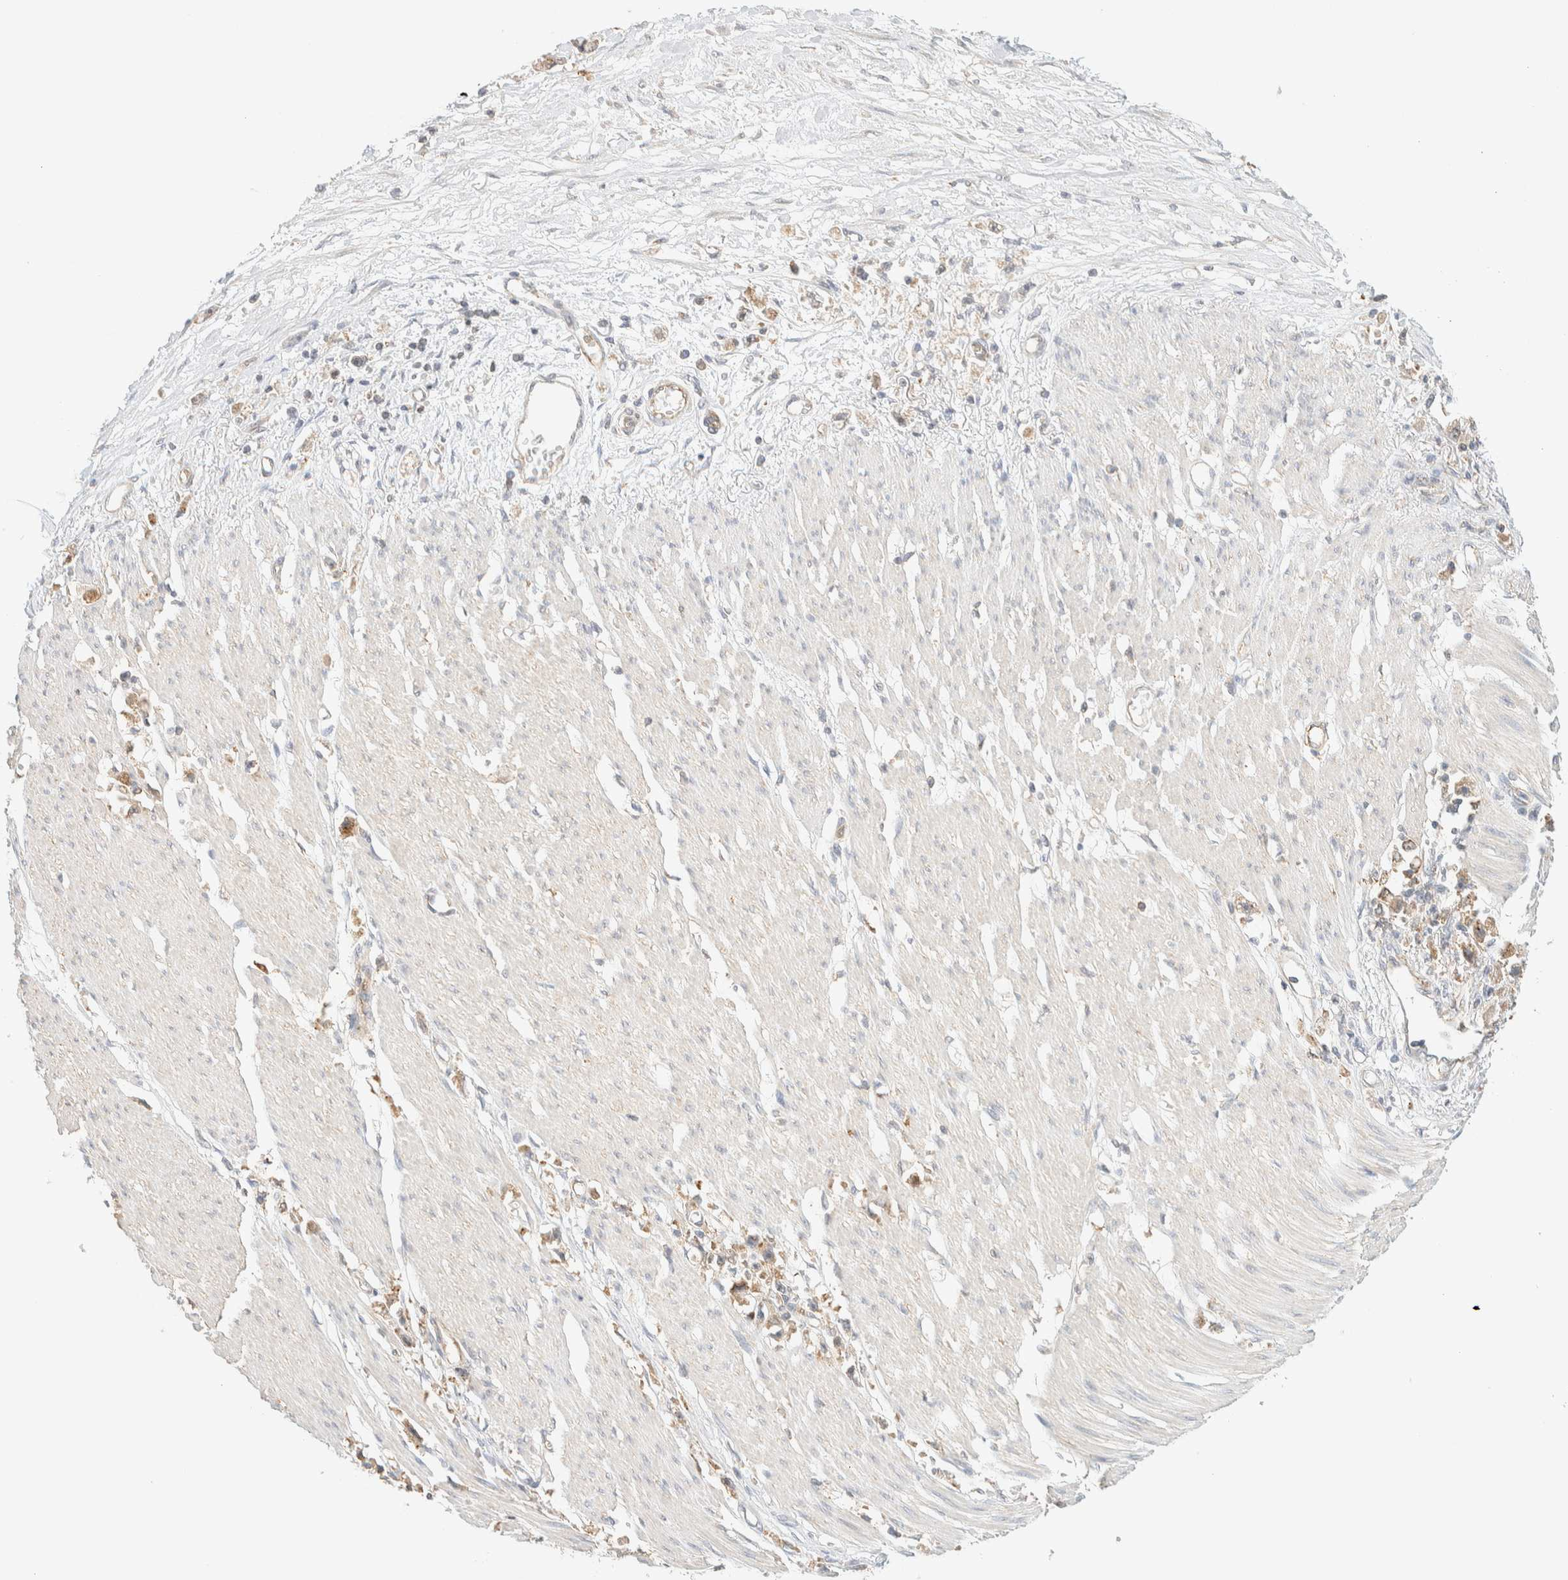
{"staining": {"intensity": "weak", "quantity": ">75%", "location": "cytoplasmic/membranous"}, "tissue": "stomach cancer", "cell_type": "Tumor cells", "image_type": "cancer", "snomed": [{"axis": "morphology", "description": "Adenocarcinoma, NOS"}, {"axis": "topography", "description": "Stomach"}], "caption": "Protein staining exhibits weak cytoplasmic/membranous staining in approximately >75% of tumor cells in stomach cancer.", "gene": "TBC1D8B", "patient": {"sex": "female", "age": 59}}